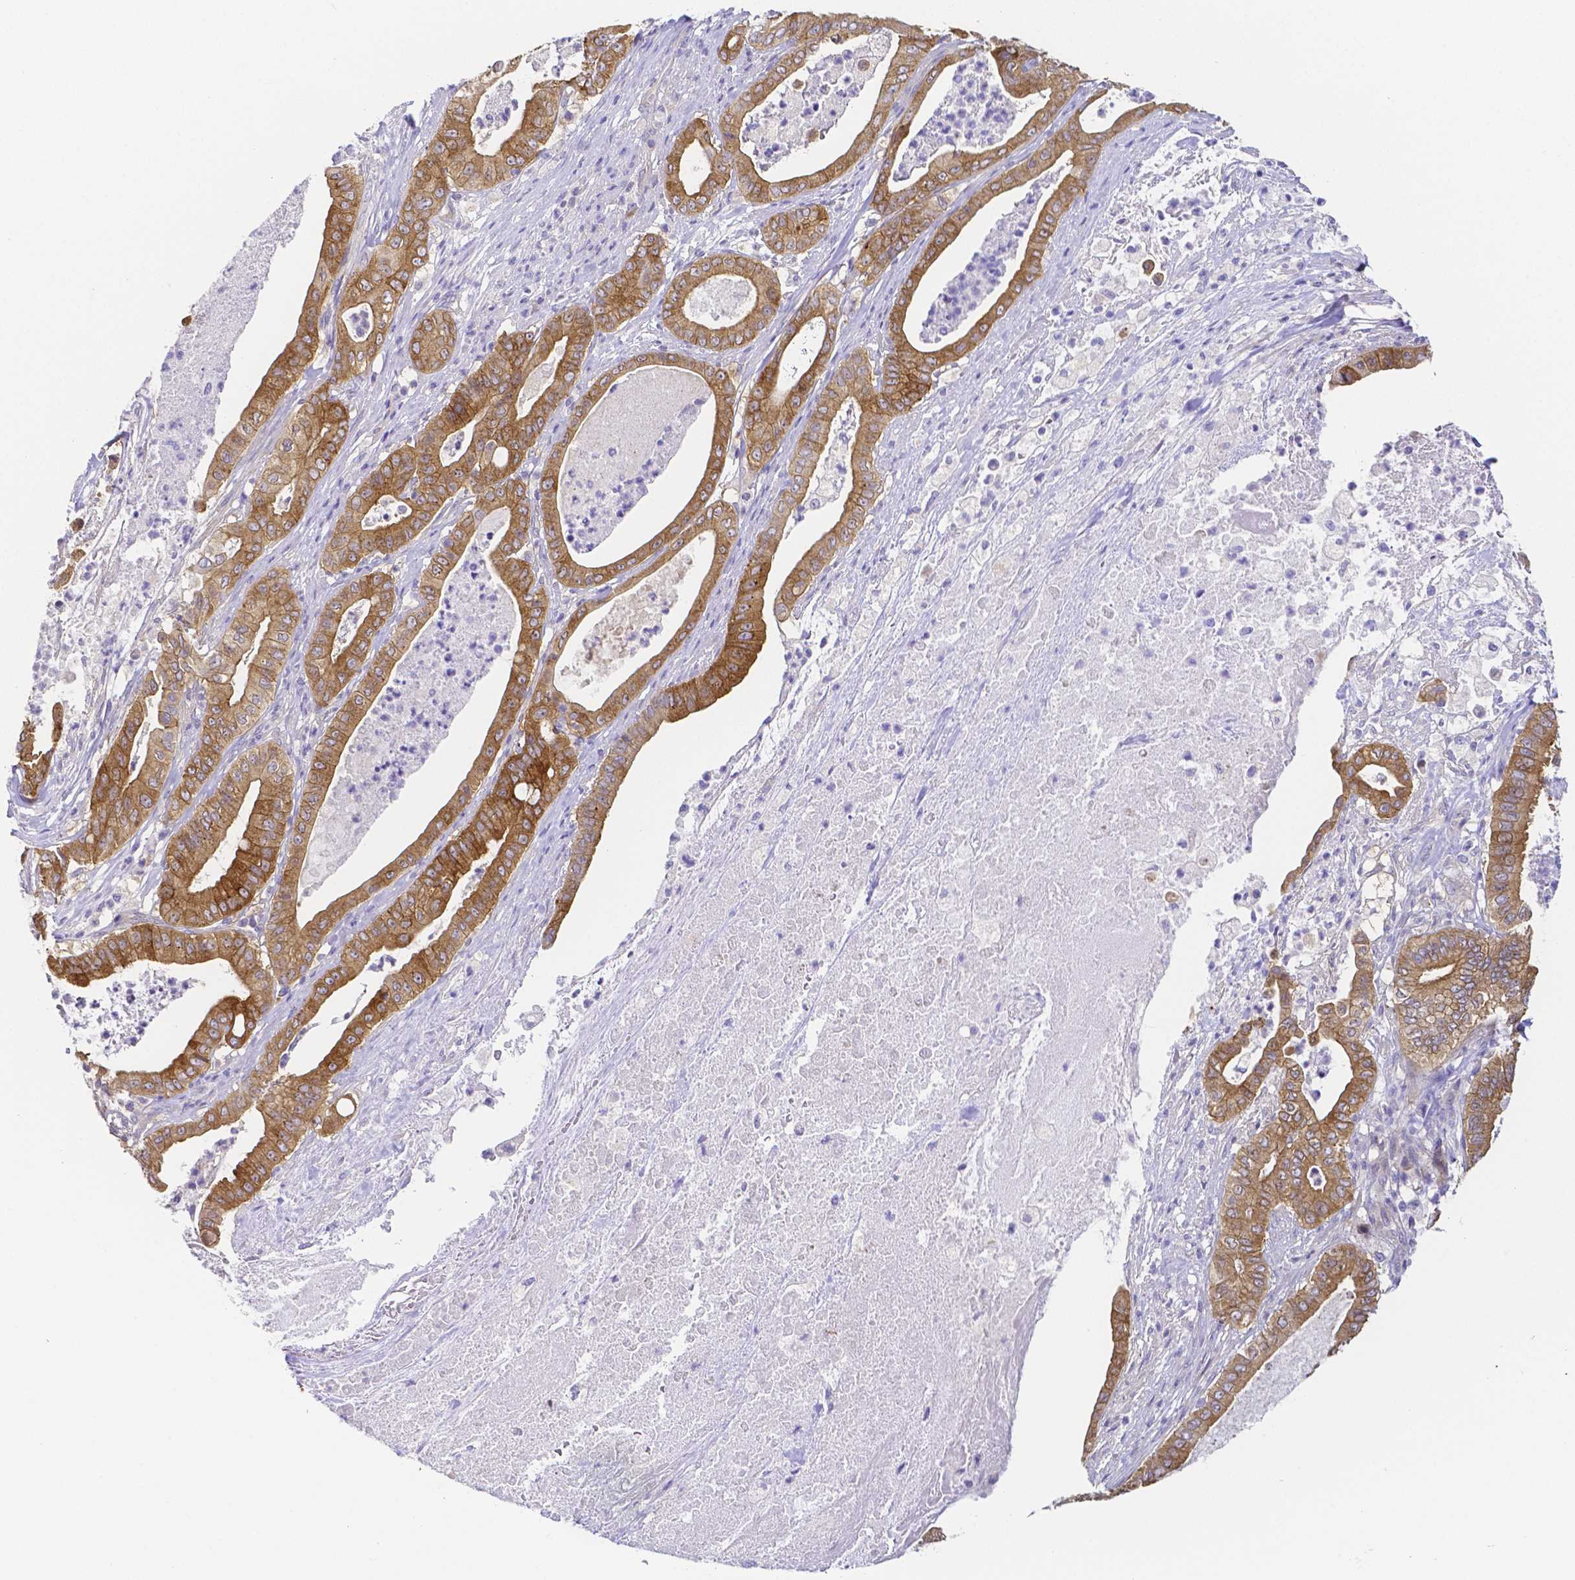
{"staining": {"intensity": "moderate", "quantity": ">75%", "location": "cytoplasmic/membranous"}, "tissue": "pancreatic cancer", "cell_type": "Tumor cells", "image_type": "cancer", "snomed": [{"axis": "morphology", "description": "Adenocarcinoma, NOS"}, {"axis": "topography", "description": "Pancreas"}], "caption": "An immunohistochemistry (IHC) histopathology image of tumor tissue is shown. Protein staining in brown highlights moderate cytoplasmic/membranous positivity in pancreatic cancer (adenocarcinoma) within tumor cells. (DAB (3,3'-diaminobenzidine) IHC, brown staining for protein, blue staining for nuclei).", "gene": "PKP3", "patient": {"sex": "male", "age": 71}}